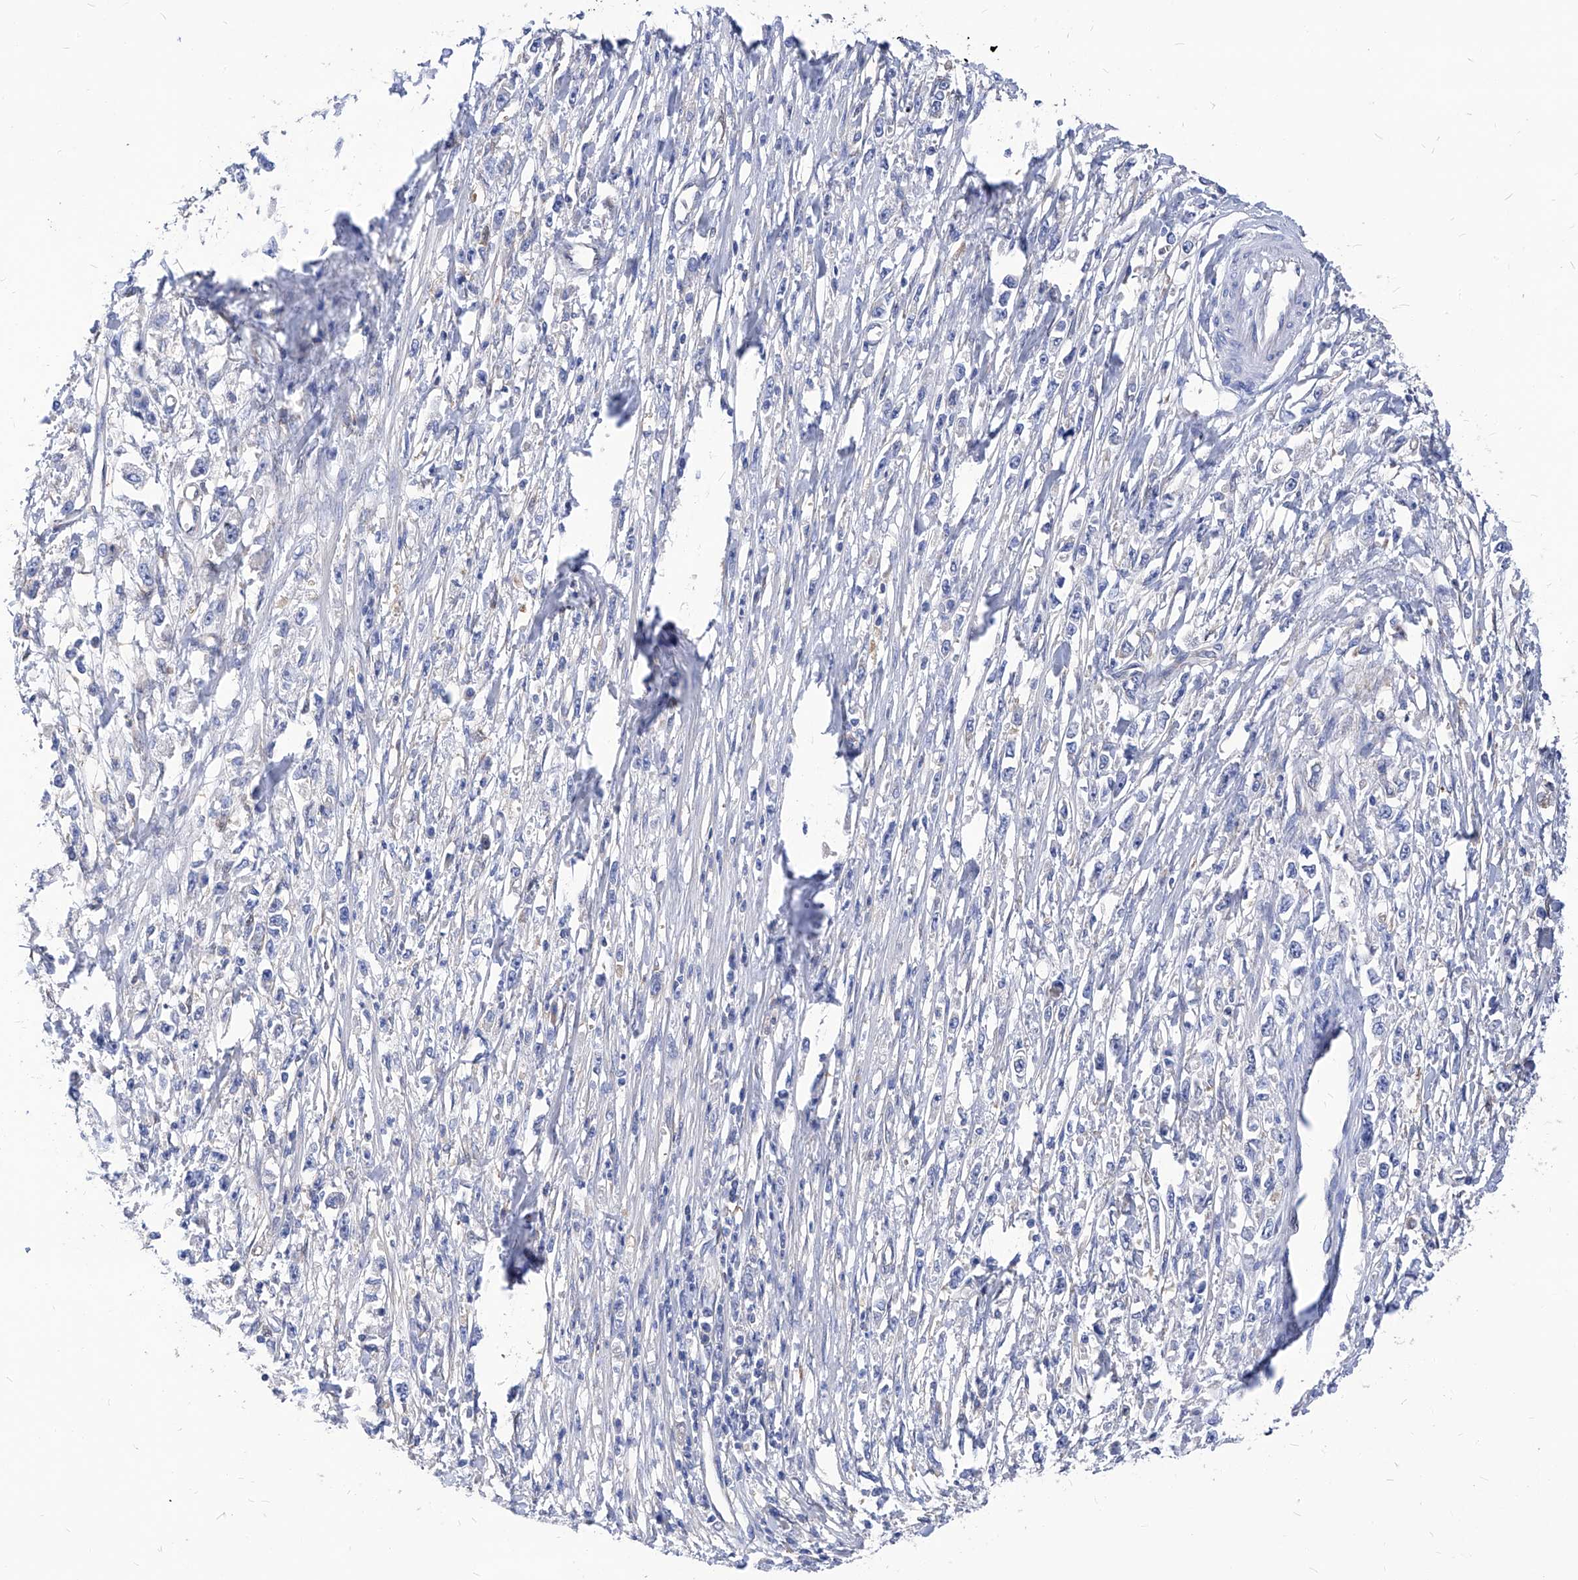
{"staining": {"intensity": "negative", "quantity": "none", "location": "none"}, "tissue": "stomach cancer", "cell_type": "Tumor cells", "image_type": "cancer", "snomed": [{"axis": "morphology", "description": "Adenocarcinoma, NOS"}, {"axis": "topography", "description": "Stomach"}], "caption": "Immunohistochemical staining of human adenocarcinoma (stomach) shows no significant expression in tumor cells. (DAB IHC visualized using brightfield microscopy, high magnification).", "gene": "XPNPEP1", "patient": {"sex": "female", "age": 59}}